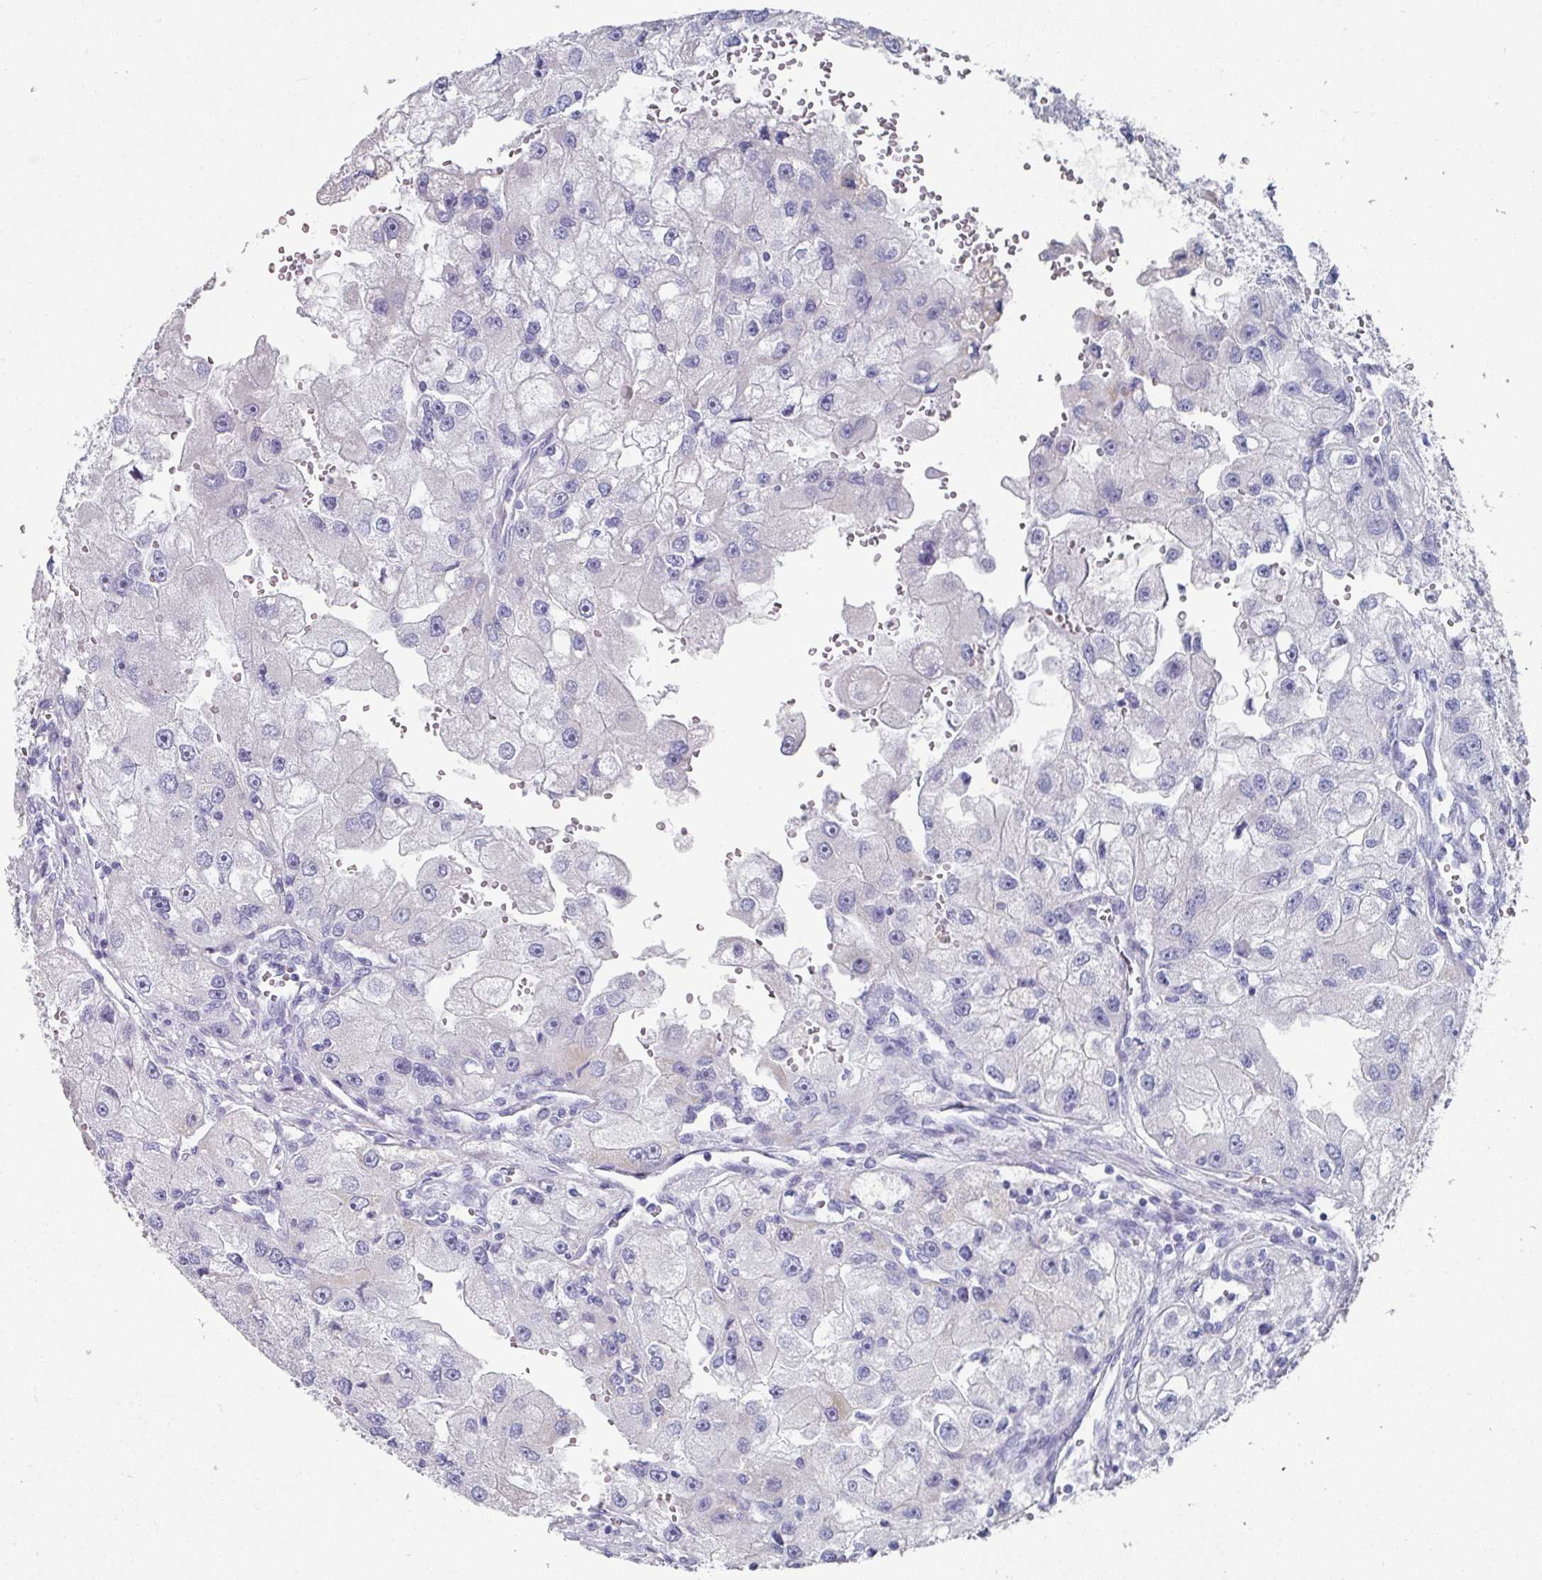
{"staining": {"intensity": "negative", "quantity": "none", "location": "none"}, "tissue": "renal cancer", "cell_type": "Tumor cells", "image_type": "cancer", "snomed": [{"axis": "morphology", "description": "Adenocarcinoma, NOS"}, {"axis": "topography", "description": "Kidney"}], "caption": "An IHC image of adenocarcinoma (renal) is shown. There is no staining in tumor cells of adenocarcinoma (renal).", "gene": "SETBP1", "patient": {"sex": "male", "age": 63}}